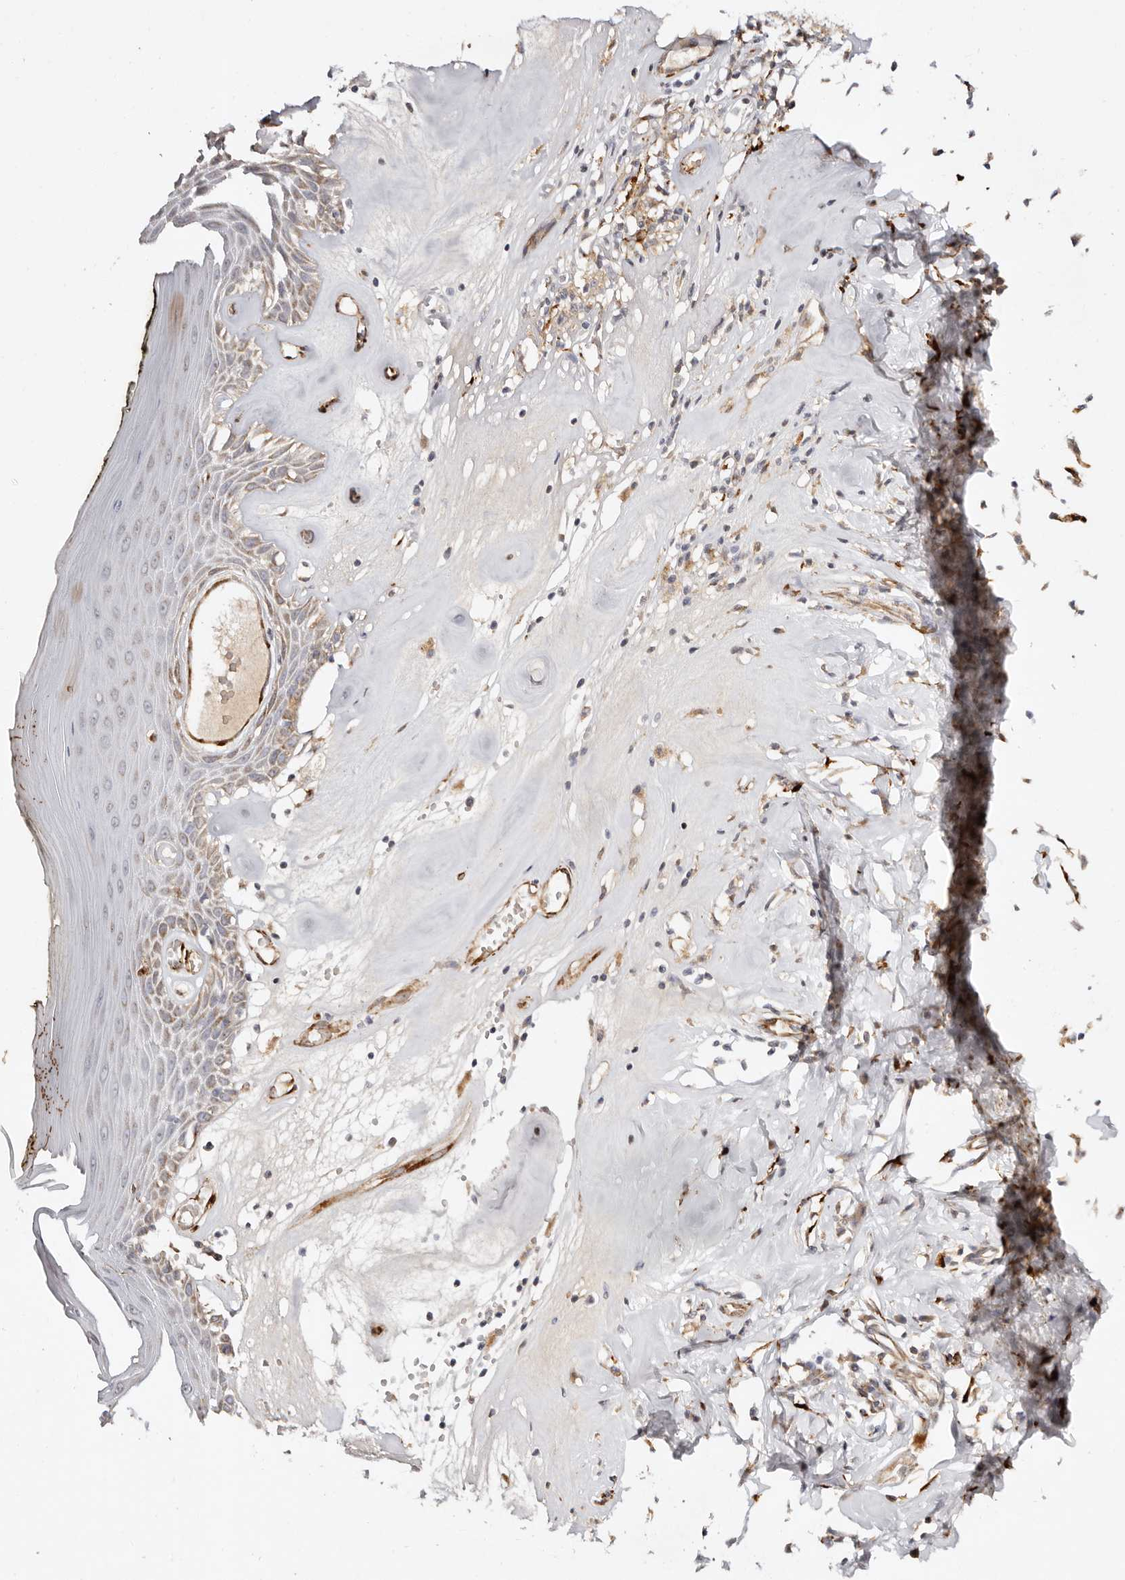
{"staining": {"intensity": "moderate", "quantity": "25%-75%", "location": "cytoplasmic/membranous"}, "tissue": "skin", "cell_type": "Epidermal cells", "image_type": "normal", "snomed": [{"axis": "morphology", "description": "Normal tissue, NOS"}, {"axis": "morphology", "description": "Inflammation, NOS"}, {"axis": "topography", "description": "Vulva"}], "caption": "A medium amount of moderate cytoplasmic/membranous expression is identified in about 25%-75% of epidermal cells in unremarkable skin.", "gene": "SERPINH1", "patient": {"sex": "female", "age": 84}}